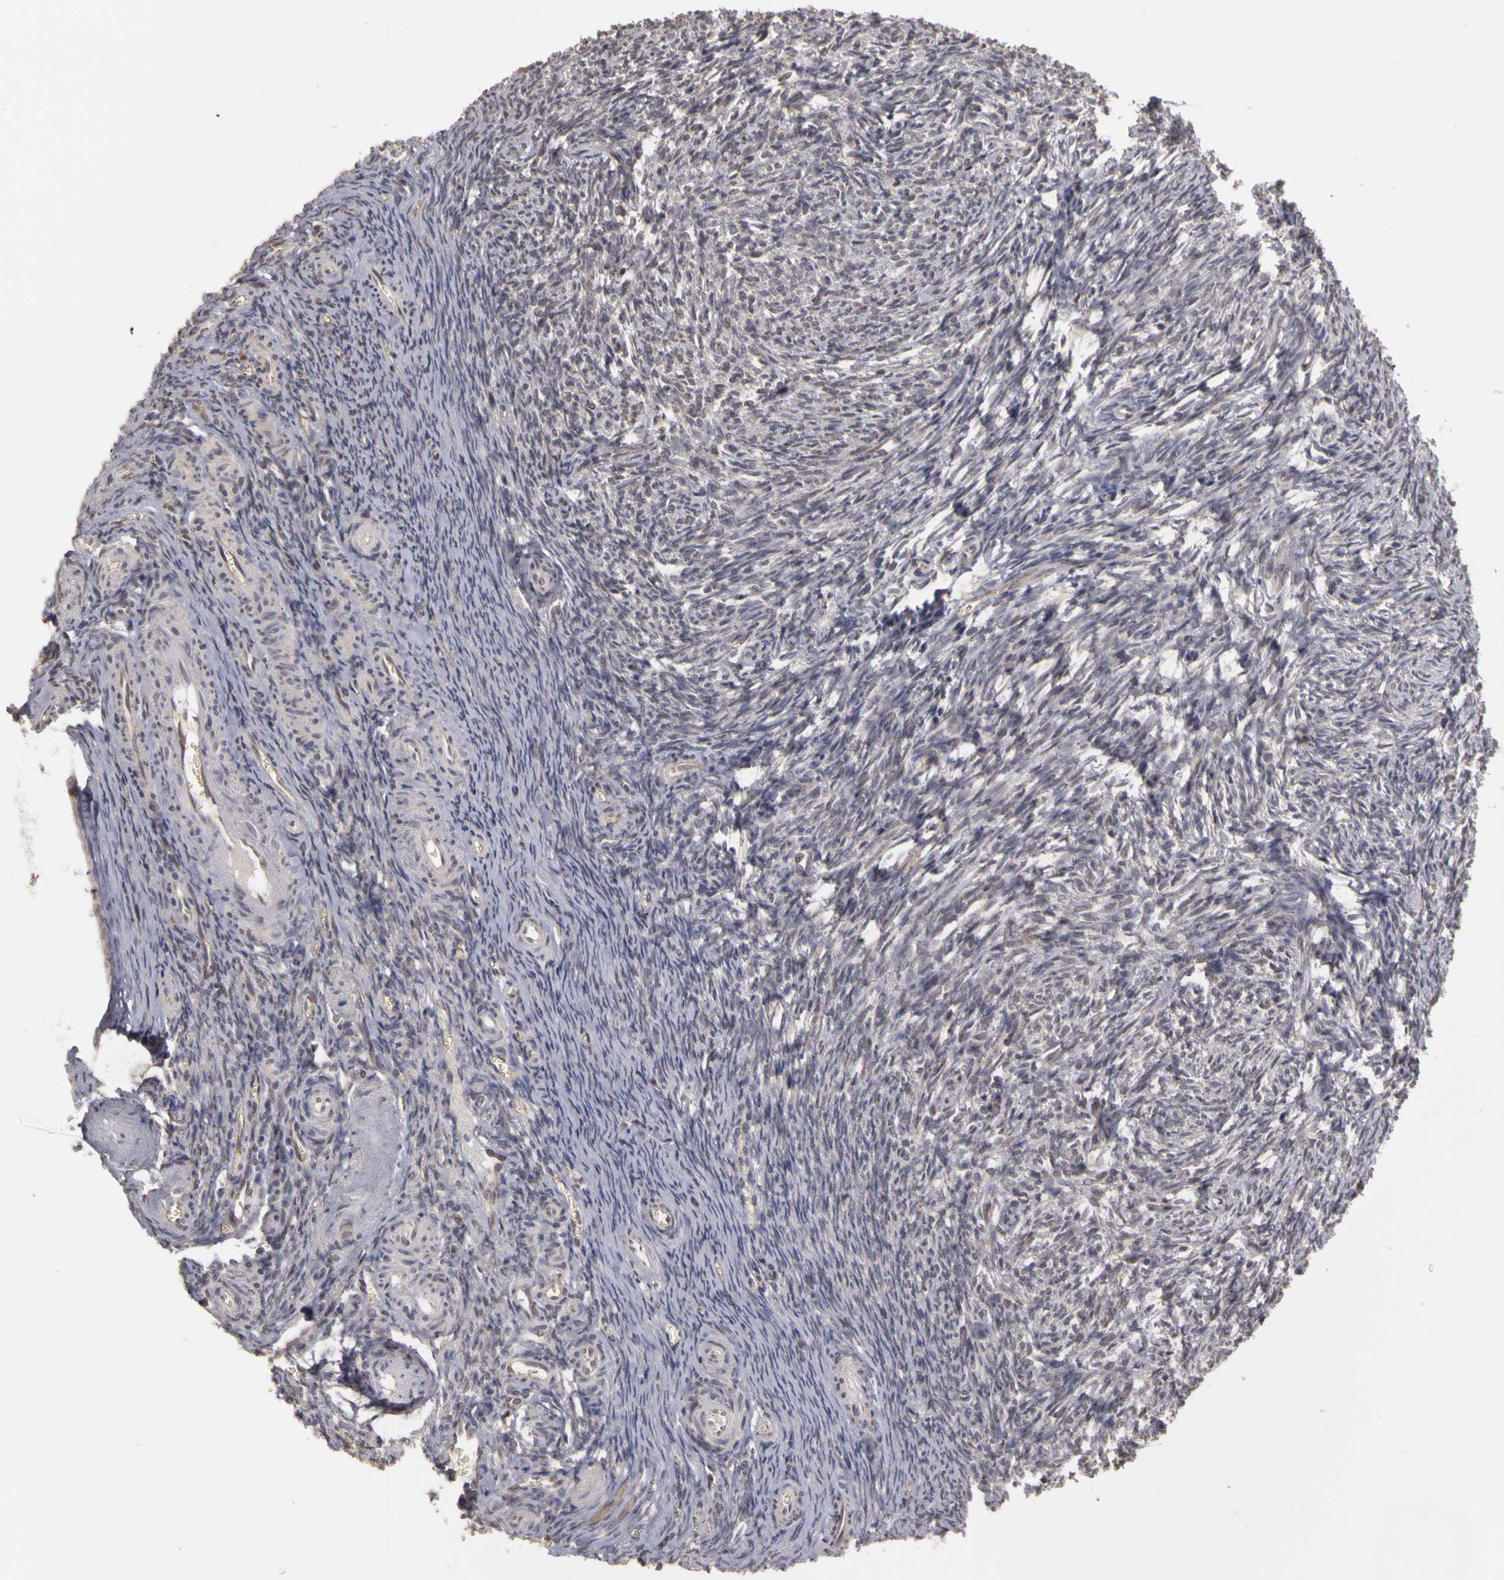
{"staining": {"intensity": "weak", "quantity": ">75%", "location": "cytoplasmic/membranous"}, "tissue": "ovary", "cell_type": "Follicle cells", "image_type": "normal", "snomed": [{"axis": "morphology", "description": "Normal tissue, NOS"}, {"axis": "topography", "description": "Ovary"}], "caption": "Brown immunohistochemical staining in unremarkable ovary demonstrates weak cytoplasmic/membranous positivity in about >75% of follicle cells. Using DAB (brown) and hematoxylin (blue) stains, captured at high magnification using brightfield microscopy.", "gene": "FRMD7", "patient": {"sex": "female", "age": 54}}